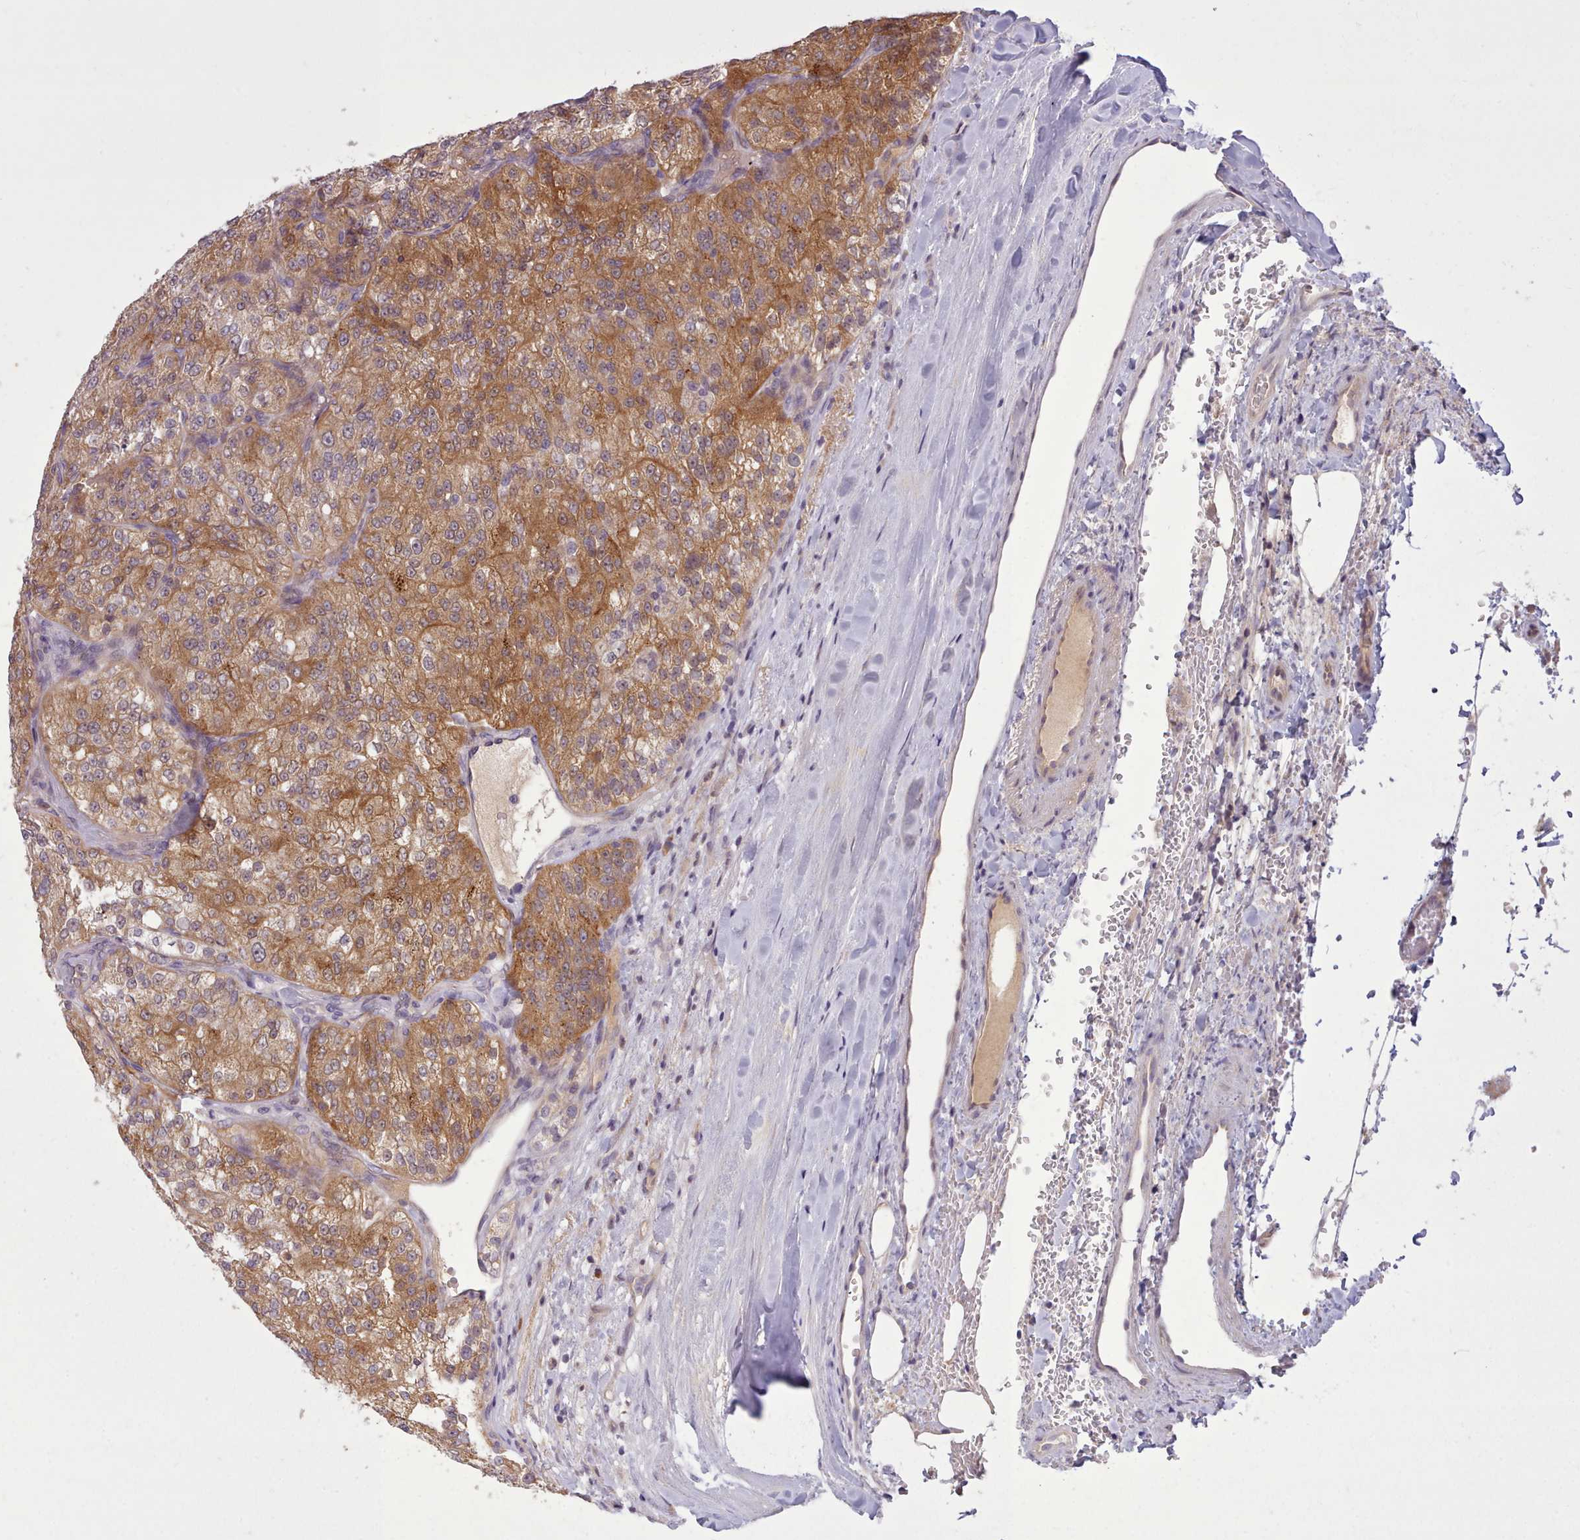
{"staining": {"intensity": "moderate", "quantity": "25%-75%", "location": "cytoplasmic/membranous"}, "tissue": "renal cancer", "cell_type": "Tumor cells", "image_type": "cancer", "snomed": [{"axis": "morphology", "description": "Adenocarcinoma, NOS"}, {"axis": "topography", "description": "Kidney"}], "caption": "Moderate cytoplasmic/membranous expression is present in about 25%-75% of tumor cells in adenocarcinoma (renal). (DAB = brown stain, brightfield microscopy at high magnification).", "gene": "NMRK1", "patient": {"sex": "female", "age": 63}}